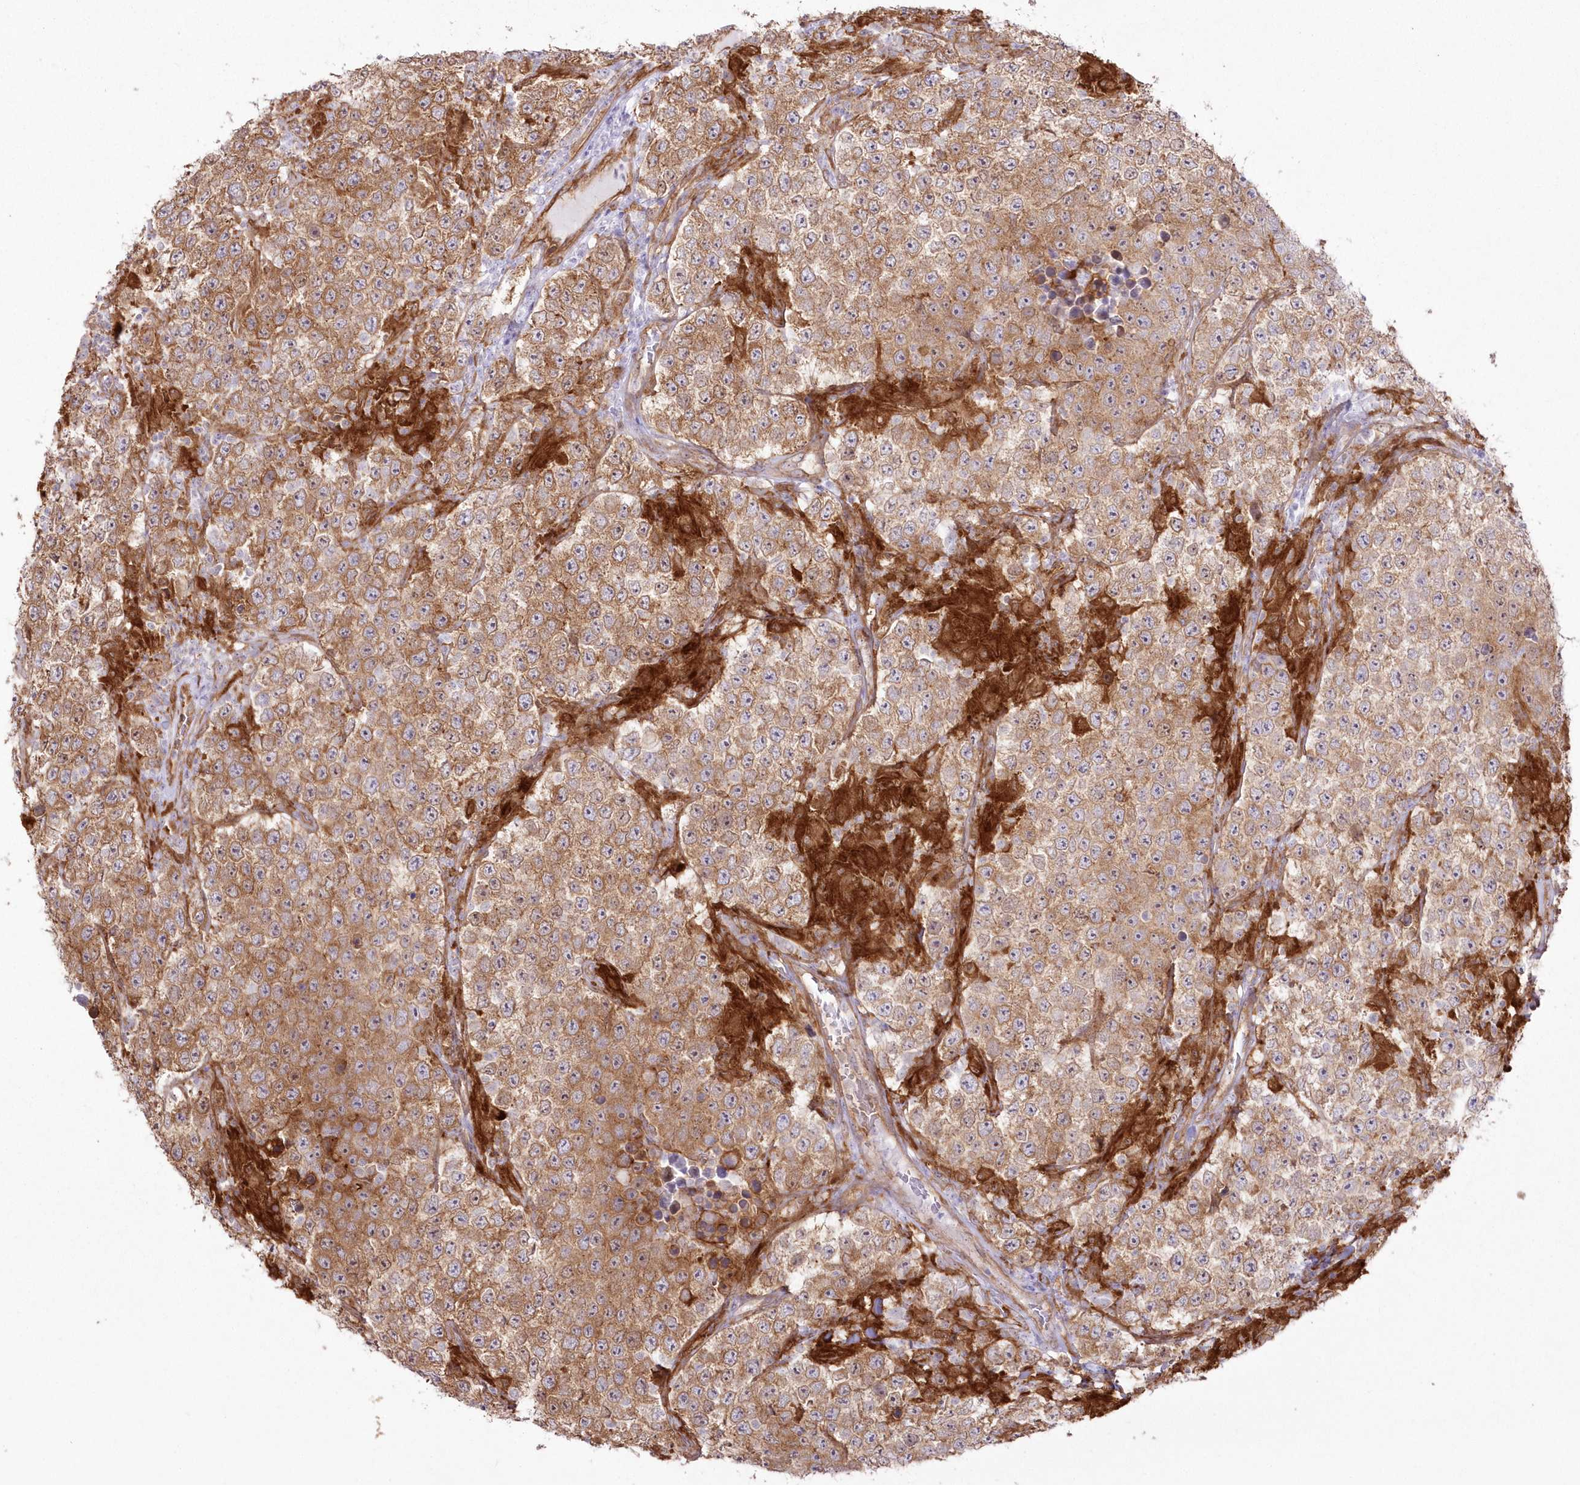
{"staining": {"intensity": "moderate", "quantity": ">75%", "location": "cytoplasmic/membranous"}, "tissue": "testis cancer", "cell_type": "Tumor cells", "image_type": "cancer", "snomed": [{"axis": "morphology", "description": "Normal tissue, NOS"}, {"axis": "morphology", "description": "Urothelial carcinoma, High grade"}, {"axis": "morphology", "description": "Seminoma, NOS"}, {"axis": "morphology", "description": "Carcinoma, Embryonal, NOS"}, {"axis": "topography", "description": "Urinary bladder"}, {"axis": "topography", "description": "Testis"}], "caption": "High-power microscopy captured an immunohistochemistry (IHC) image of seminoma (testis), revealing moderate cytoplasmic/membranous expression in about >75% of tumor cells.", "gene": "SH3PXD2B", "patient": {"sex": "male", "age": 41}}